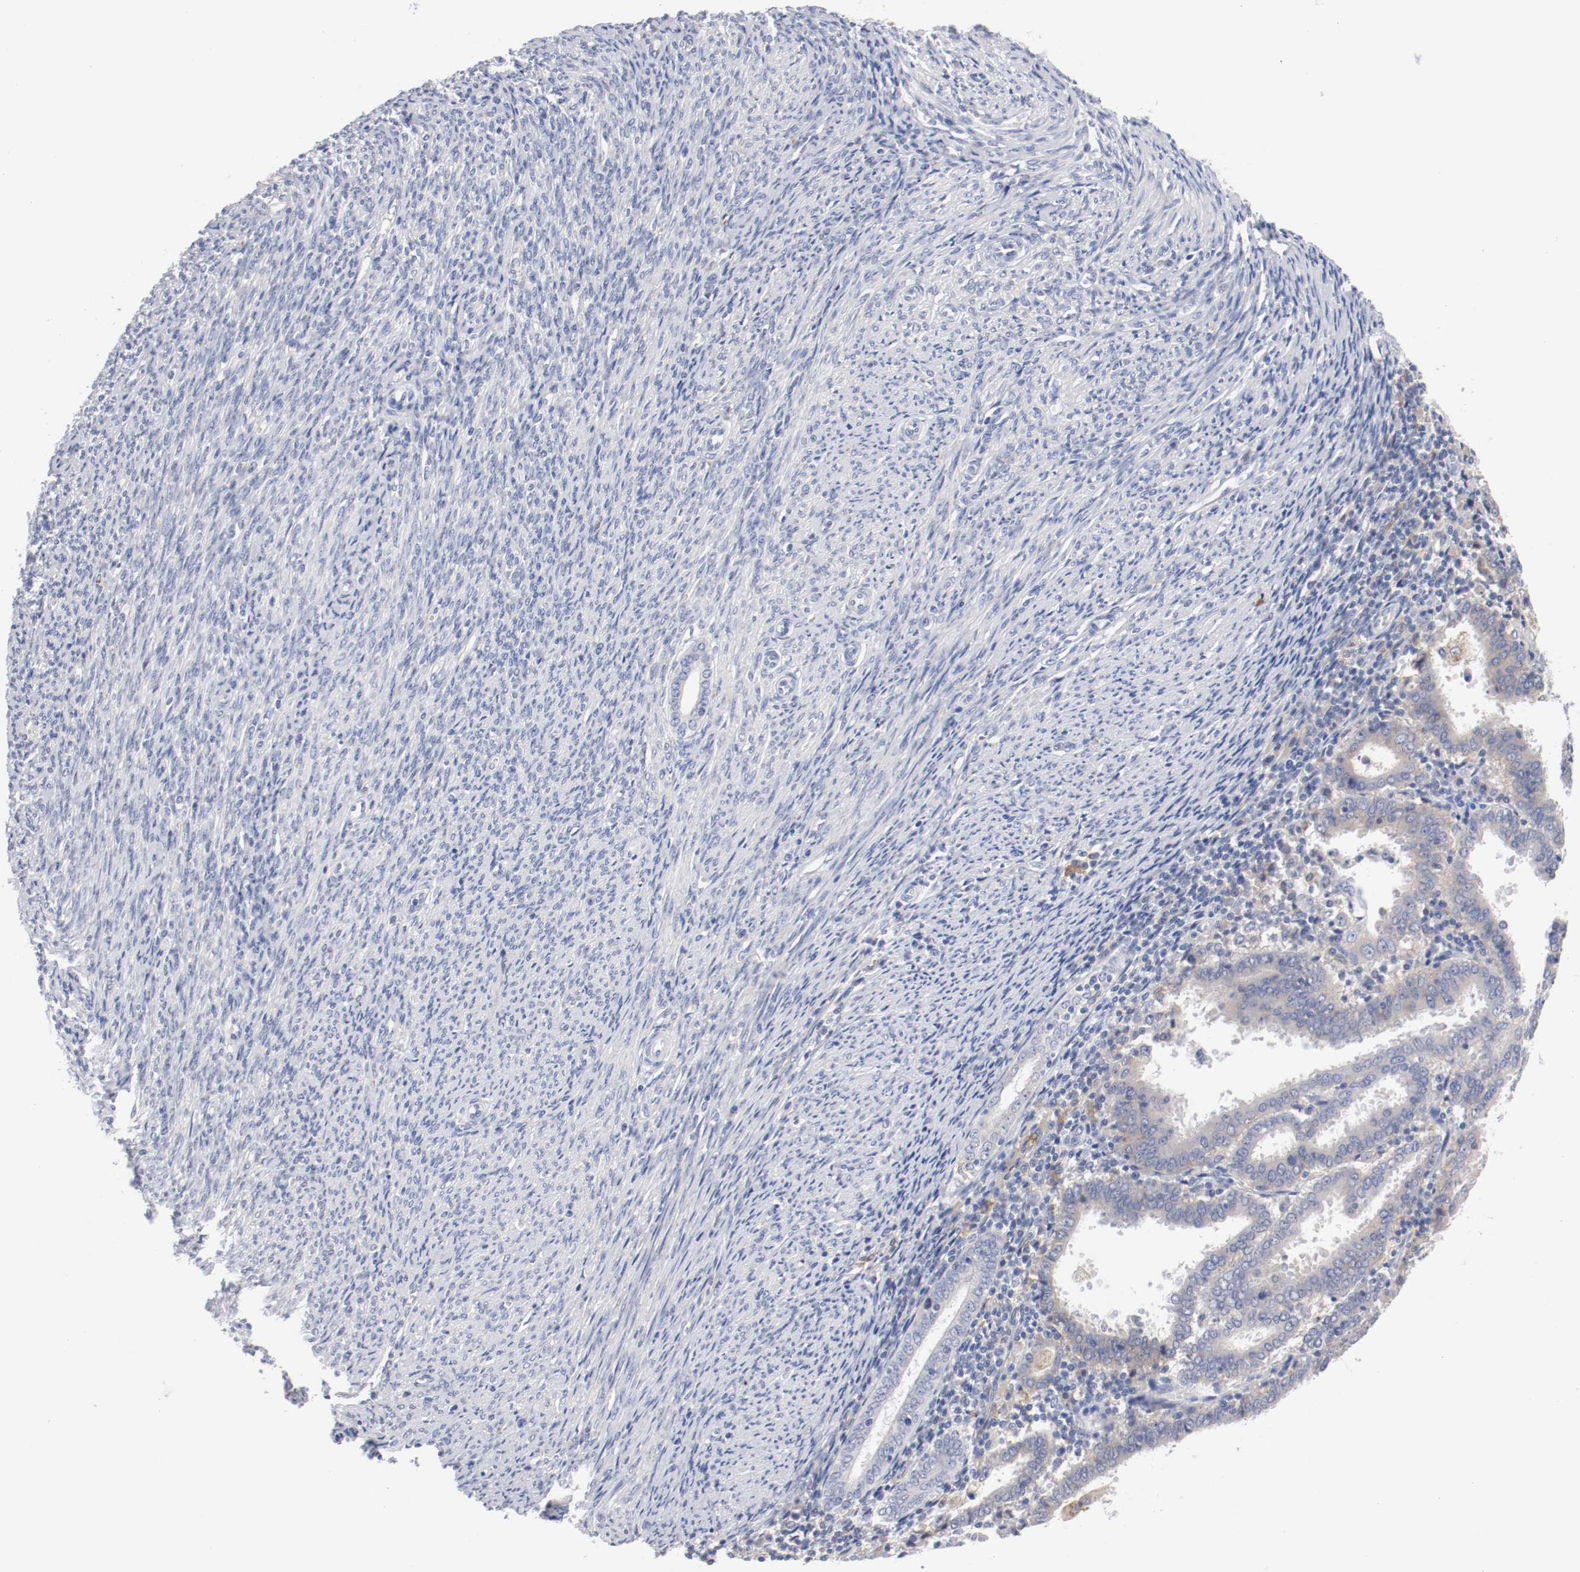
{"staining": {"intensity": "weak", "quantity": ">75%", "location": "cytoplasmic/membranous"}, "tissue": "endometrial cancer", "cell_type": "Tumor cells", "image_type": "cancer", "snomed": [{"axis": "morphology", "description": "Adenocarcinoma, NOS"}, {"axis": "topography", "description": "Uterus"}], "caption": "Adenocarcinoma (endometrial) stained with DAB IHC exhibits low levels of weak cytoplasmic/membranous staining in approximately >75% of tumor cells.", "gene": "FGFBP1", "patient": {"sex": "female", "age": 83}}